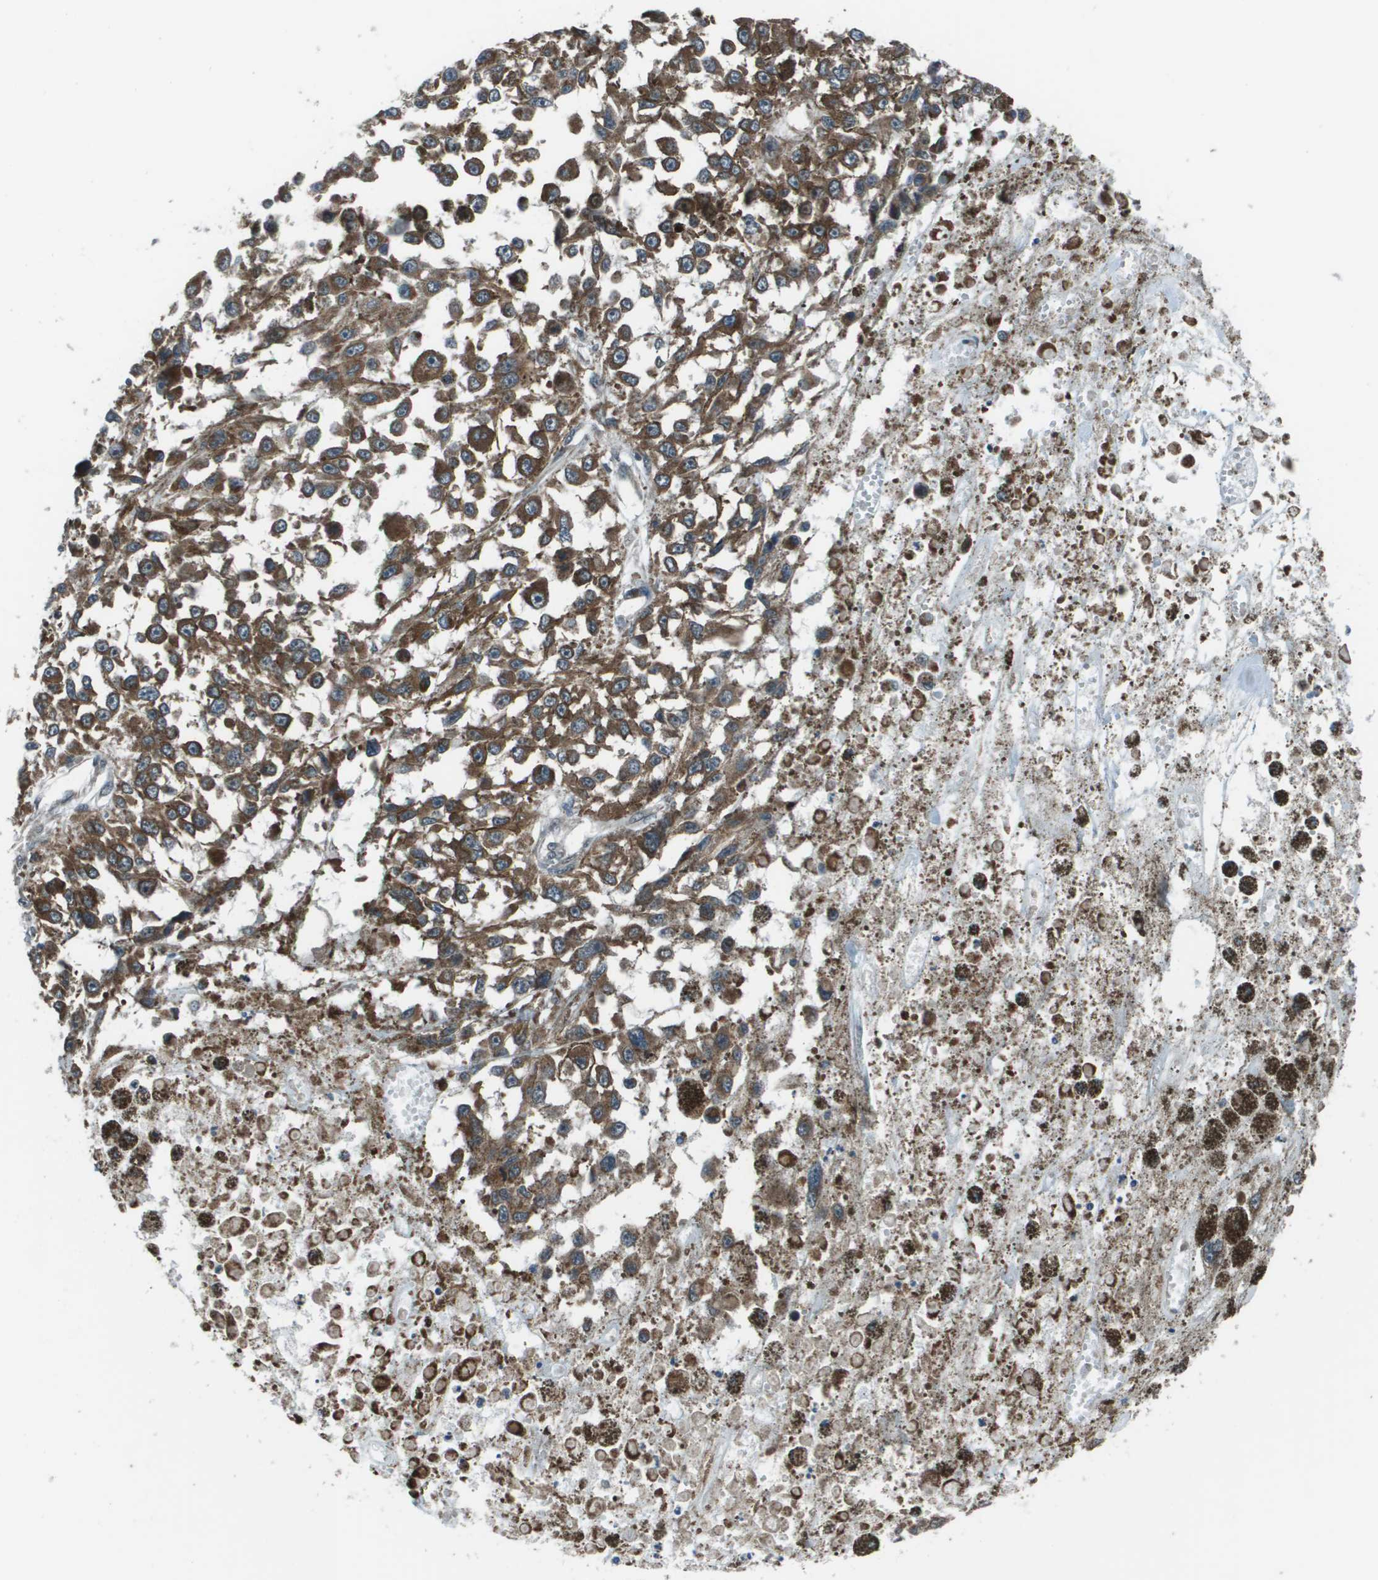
{"staining": {"intensity": "moderate", "quantity": ">75%", "location": "cytoplasmic/membranous"}, "tissue": "melanoma", "cell_type": "Tumor cells", "image_type": "cancer", "snomed": [{"axis": "morphology", "description": "Malignant melanoma, Metastatic site"}, {"axis": "topography", "description": "Lymph node"}], "caption": "Immunohistochemistry (IHC) of malignant melanoma (metastatic site) displays medium levels of moderate cytoplasmic/membranous positivity in about >75% of tumor cells.", "gene": "PPFIA1", "patient": {"sex": "male", "age": 59}}